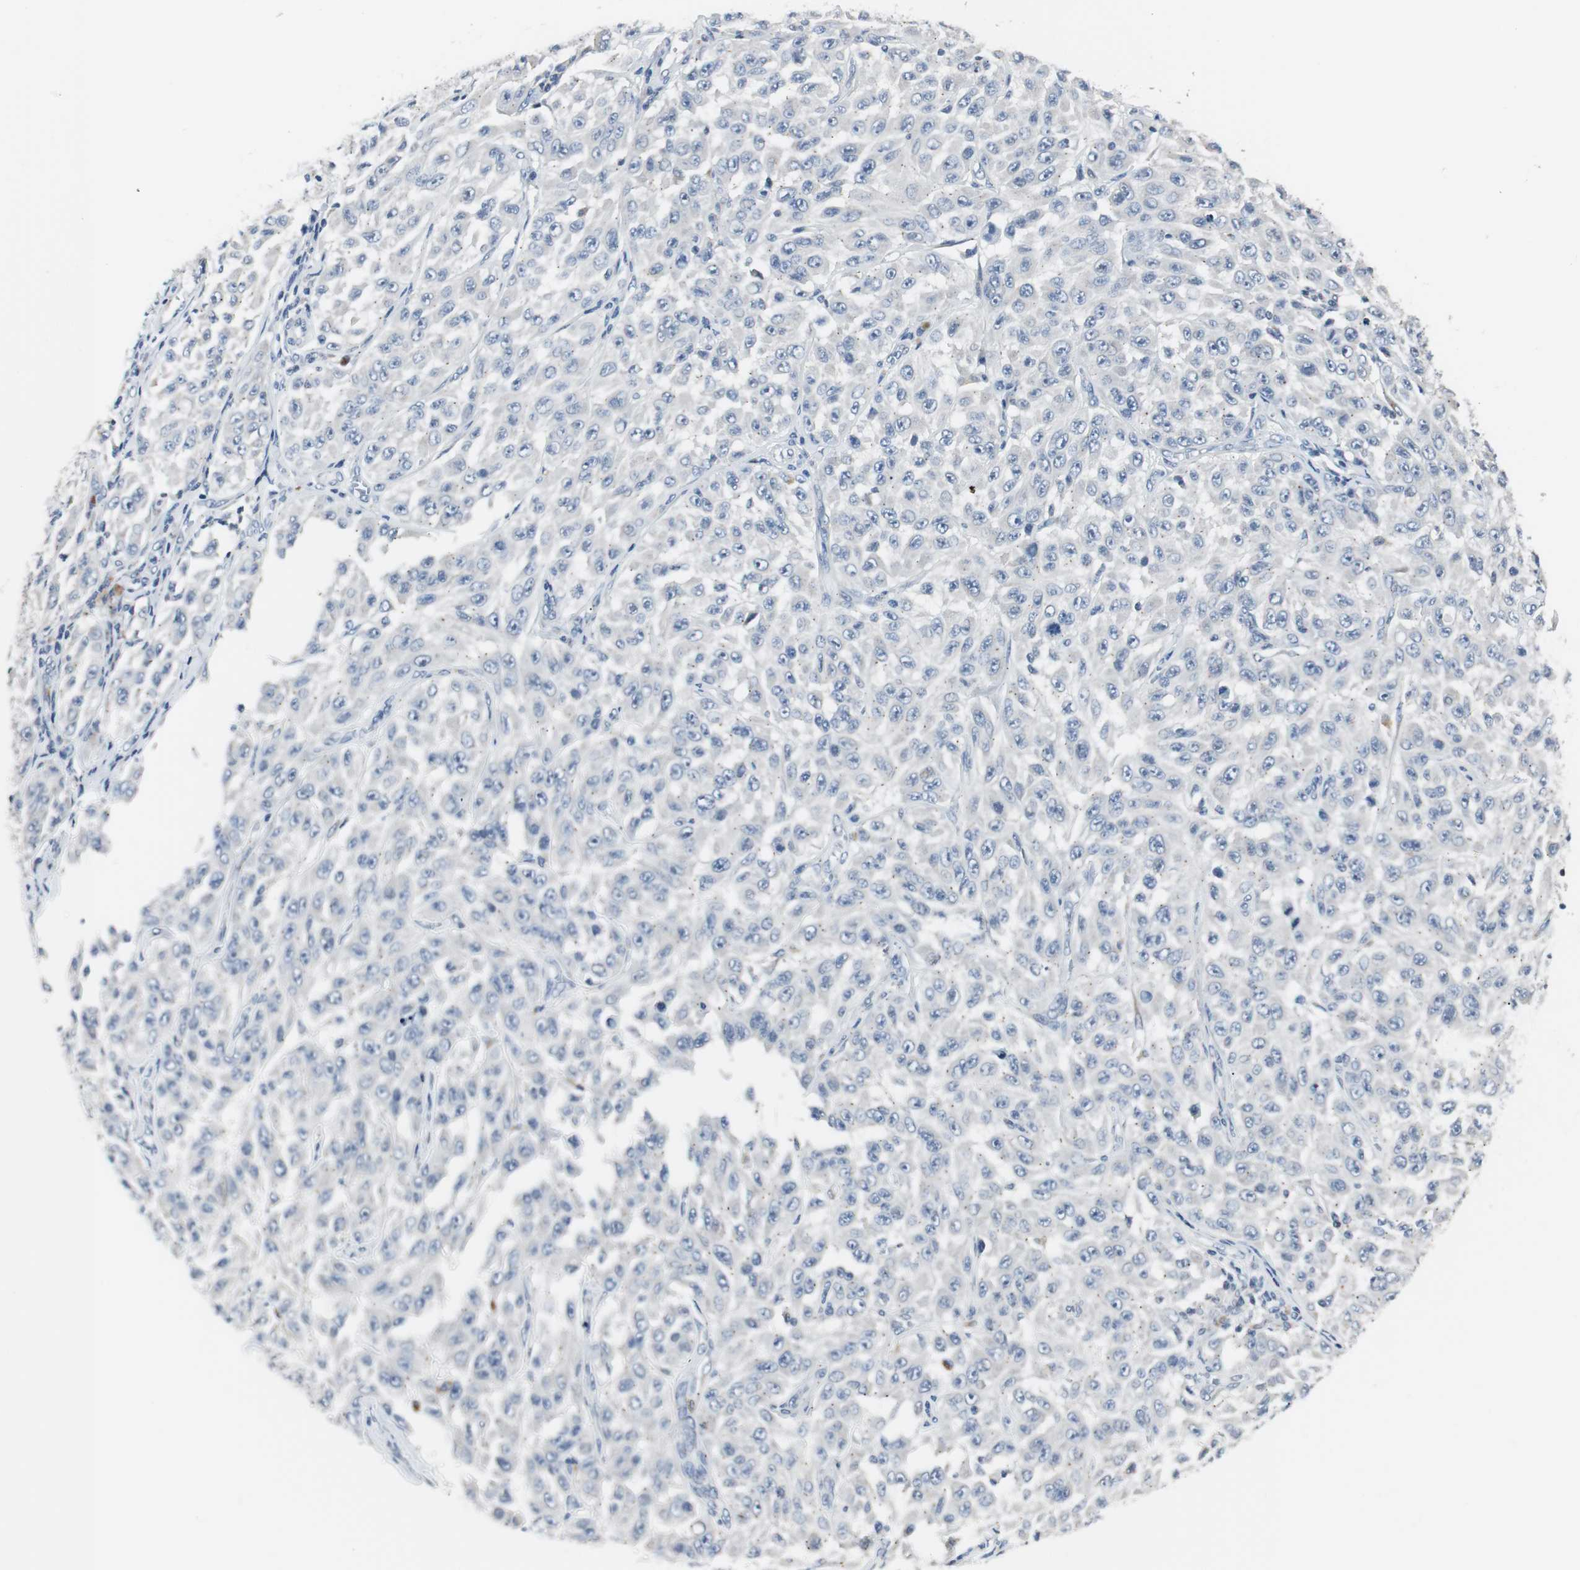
{"staining": {"intensity": "negative", "quantity": "none", "location": "none"}, "tissue": "melanoma", "cell_type": "Tumor cells", "image_type": "cancer", "snomed": [{"axis": "morphology", "description": "Malignant melanoma, NOS"}, {"axis": "topography", "description": "Skin"}], "caption": "Immunohistochemical staining of malignant melanoma shows no significant staining in tumor cells.", "gene": "SOX30", "patient": {"sex": "male", "age": 30}}